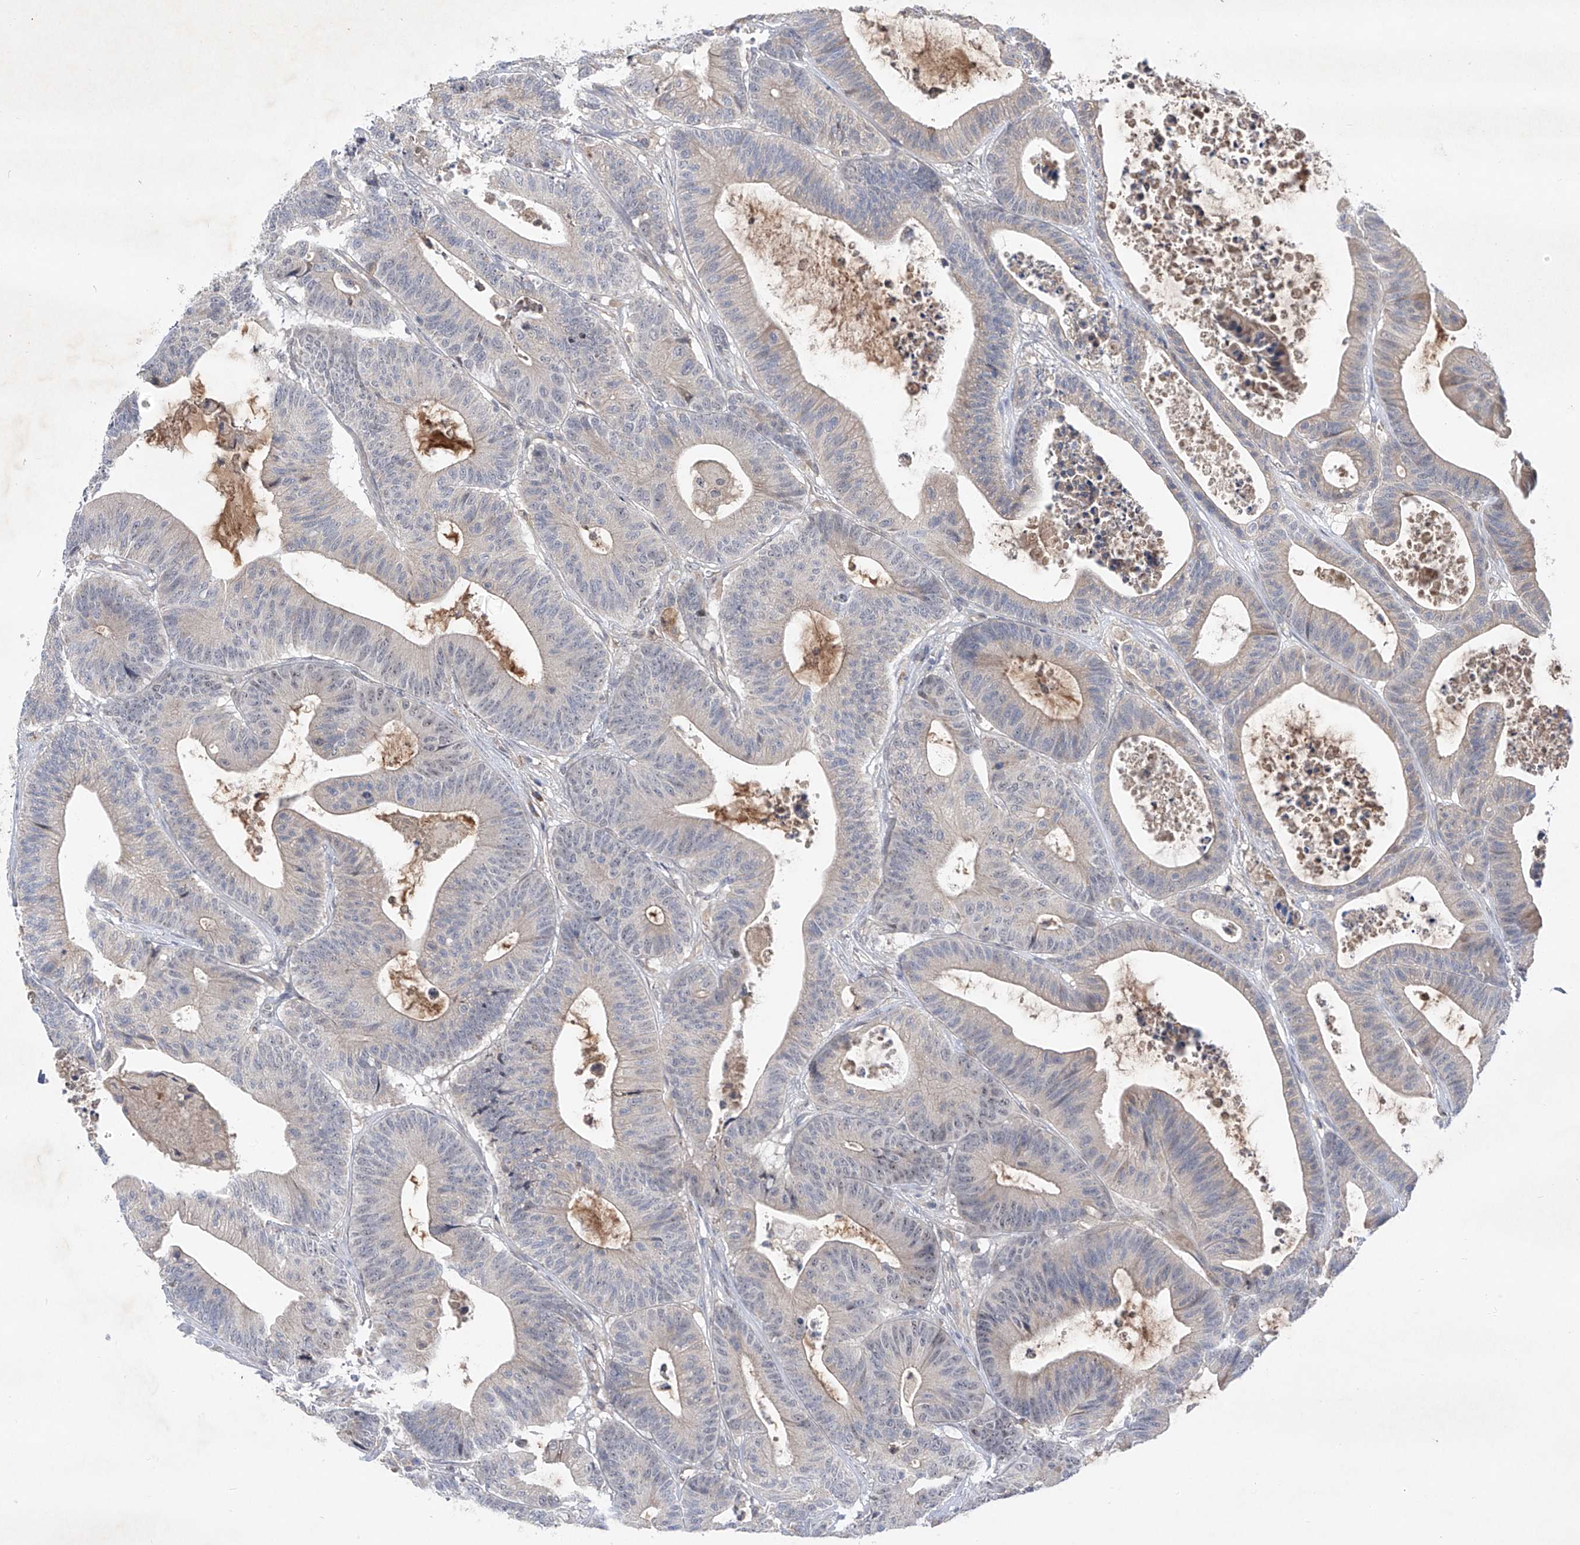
{"staining": {"intensity": "negative", "quantity": "none", "location": "none"}, "tissue": "colorectal cancer", "cell_type": "Tumor cells", "image_type": "cancer", "snomed": [{"axis": "morphology", "description": "Adenocarcinoma, NOS"}, {"axis": "topography", "description": "Colon"}], "caption": "Histopathology image shows no protein positivity in tumor cells of adenocarcinoma (colorectal) tissue.", "gene": "FAM135A", "patient": {"sex": "female", "age": 84}}